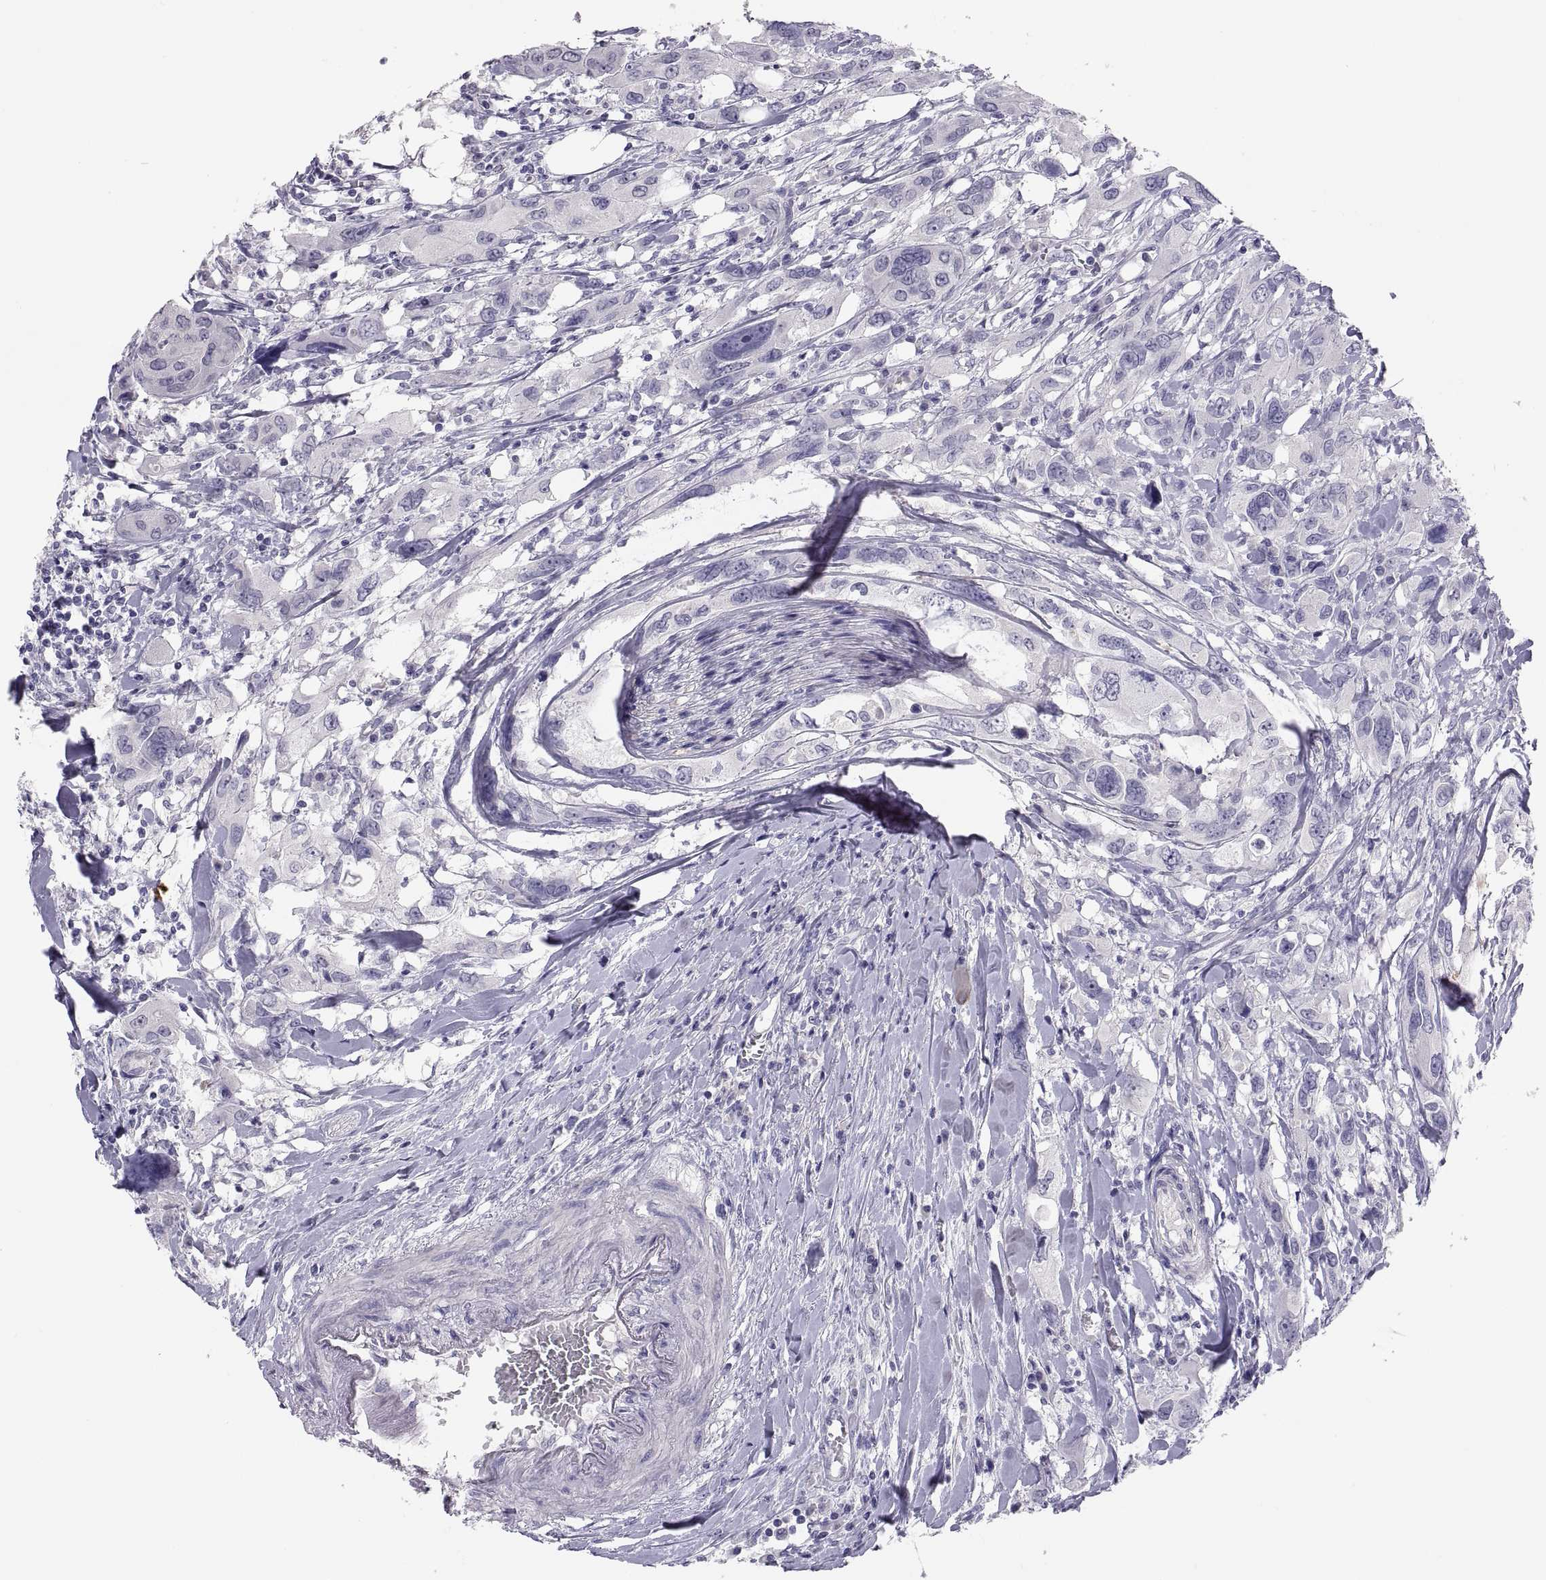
{"staining": {"intensity": "negative", "quantity": "none", "location": "none"}, "tissue": "urothelial cancer", "cell_type": "Tumor cells", "image_type": "cancer", "snomed": [{"axis": "morphology", "description": "Urothelial carcinoma, NOS"}, {"axis": "morphology", "description": "Urothelial carcinoma, High grade"}, {"axis": "topography", "description": "Urinary bladder"}], "caption": "The immunohistochemistry (IHC) image has no significant positivity in tumor cells of urothelial cancer tissue. (DAB immunohistochemistry (IHC) visualized using brightfield microscopy, high magnification).", "gene": "STRC", "patient": {"sex": "male", "age": 63}}